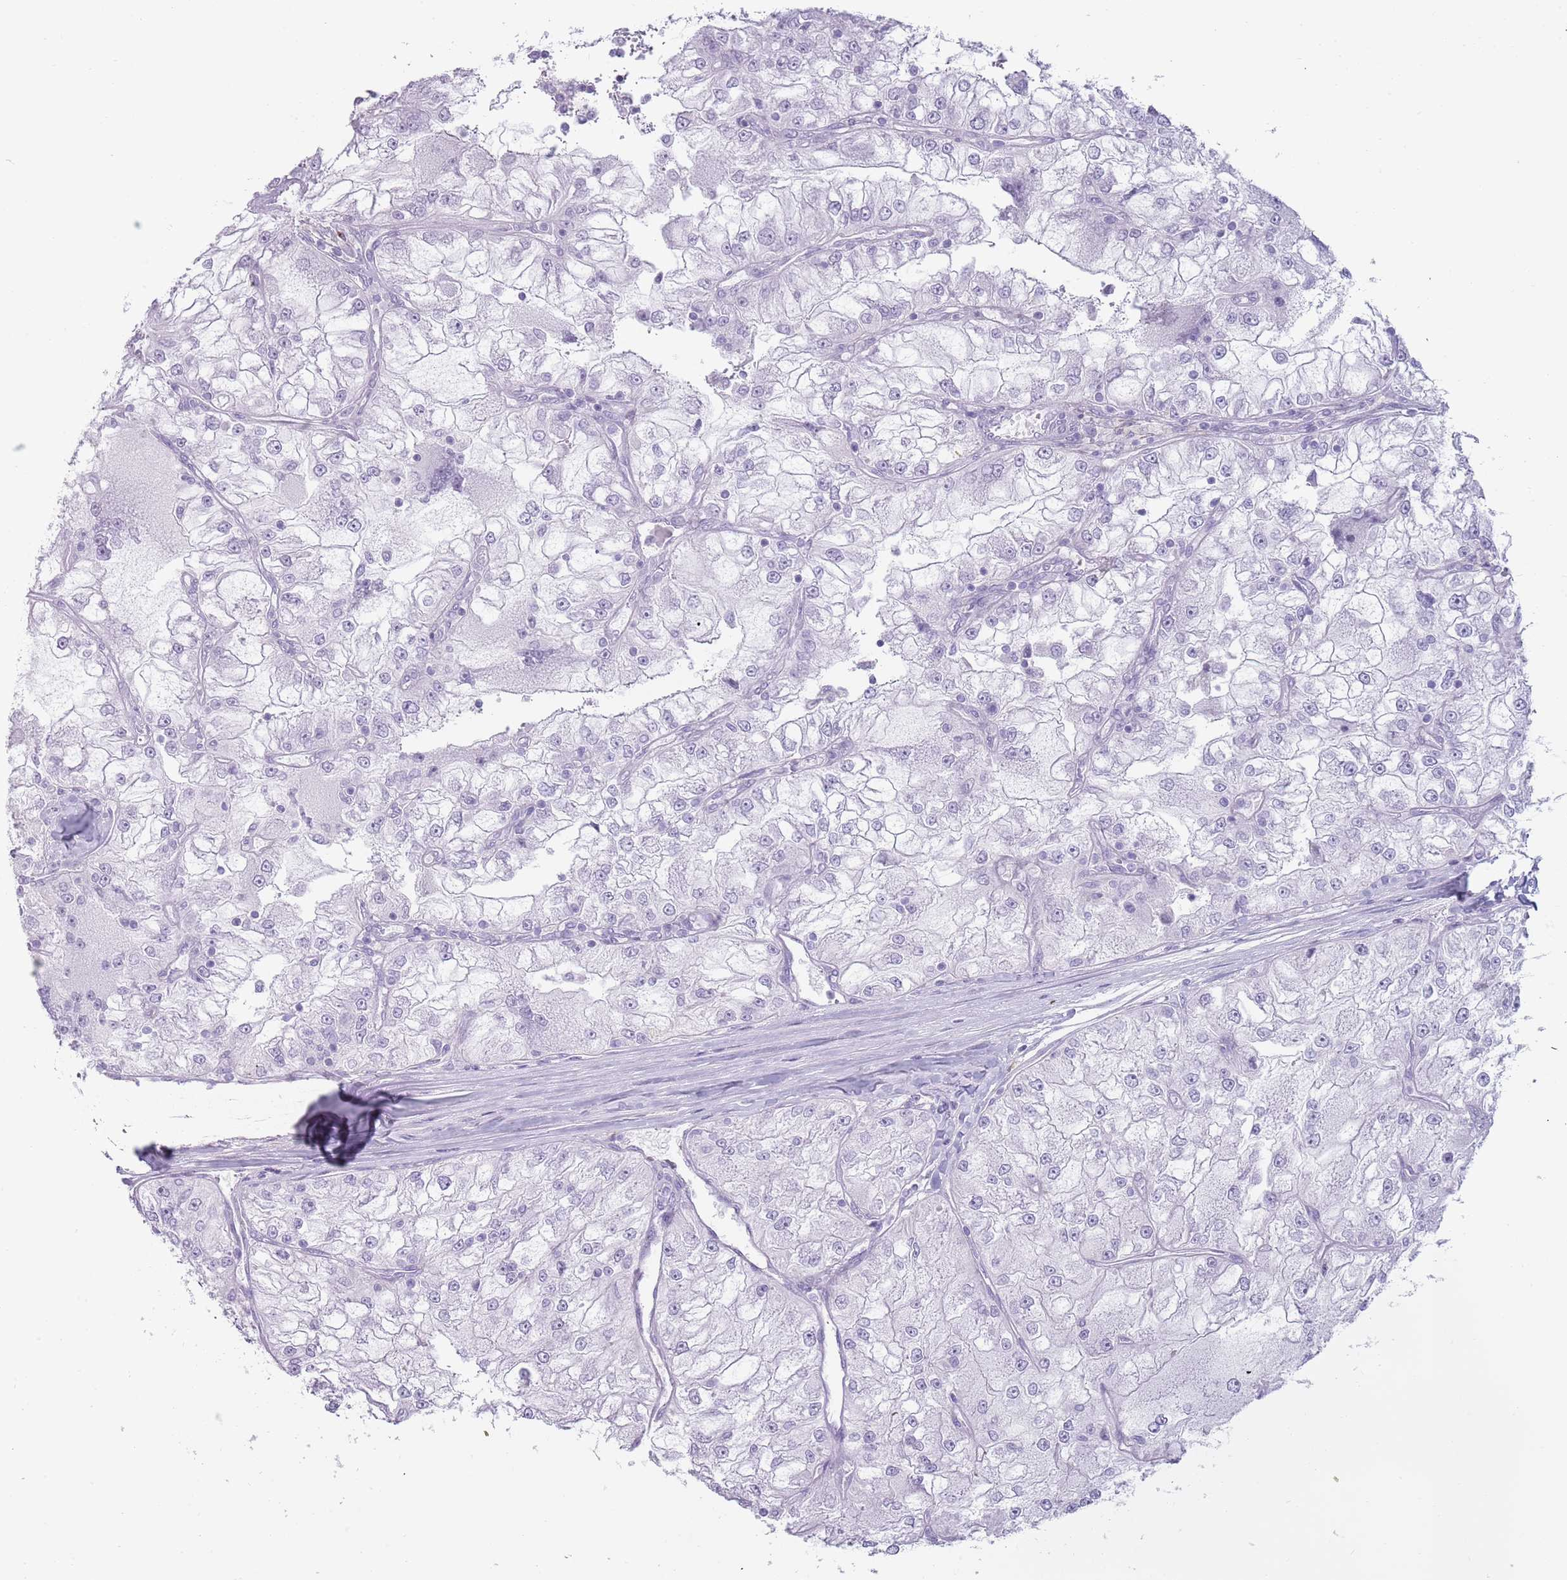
{"staining": {"intensity": "negative", "quantity": "none", "location": "none"}, "tissue": "renal cancer", "cell_type": "Tumor cells", "image_type": "cancer", "snomed": [{"axis": "morphology", "description": "Adenocarcinoma, NOS"}, {"axis": "topography", "description": "Kidney"}], "caption": "Micrograph shows no protein expression in tumor cells of adenocarcinoma (renal) tissue.", "gene": "COLEC12", "patient": {"sex": "female", "age": 72}}